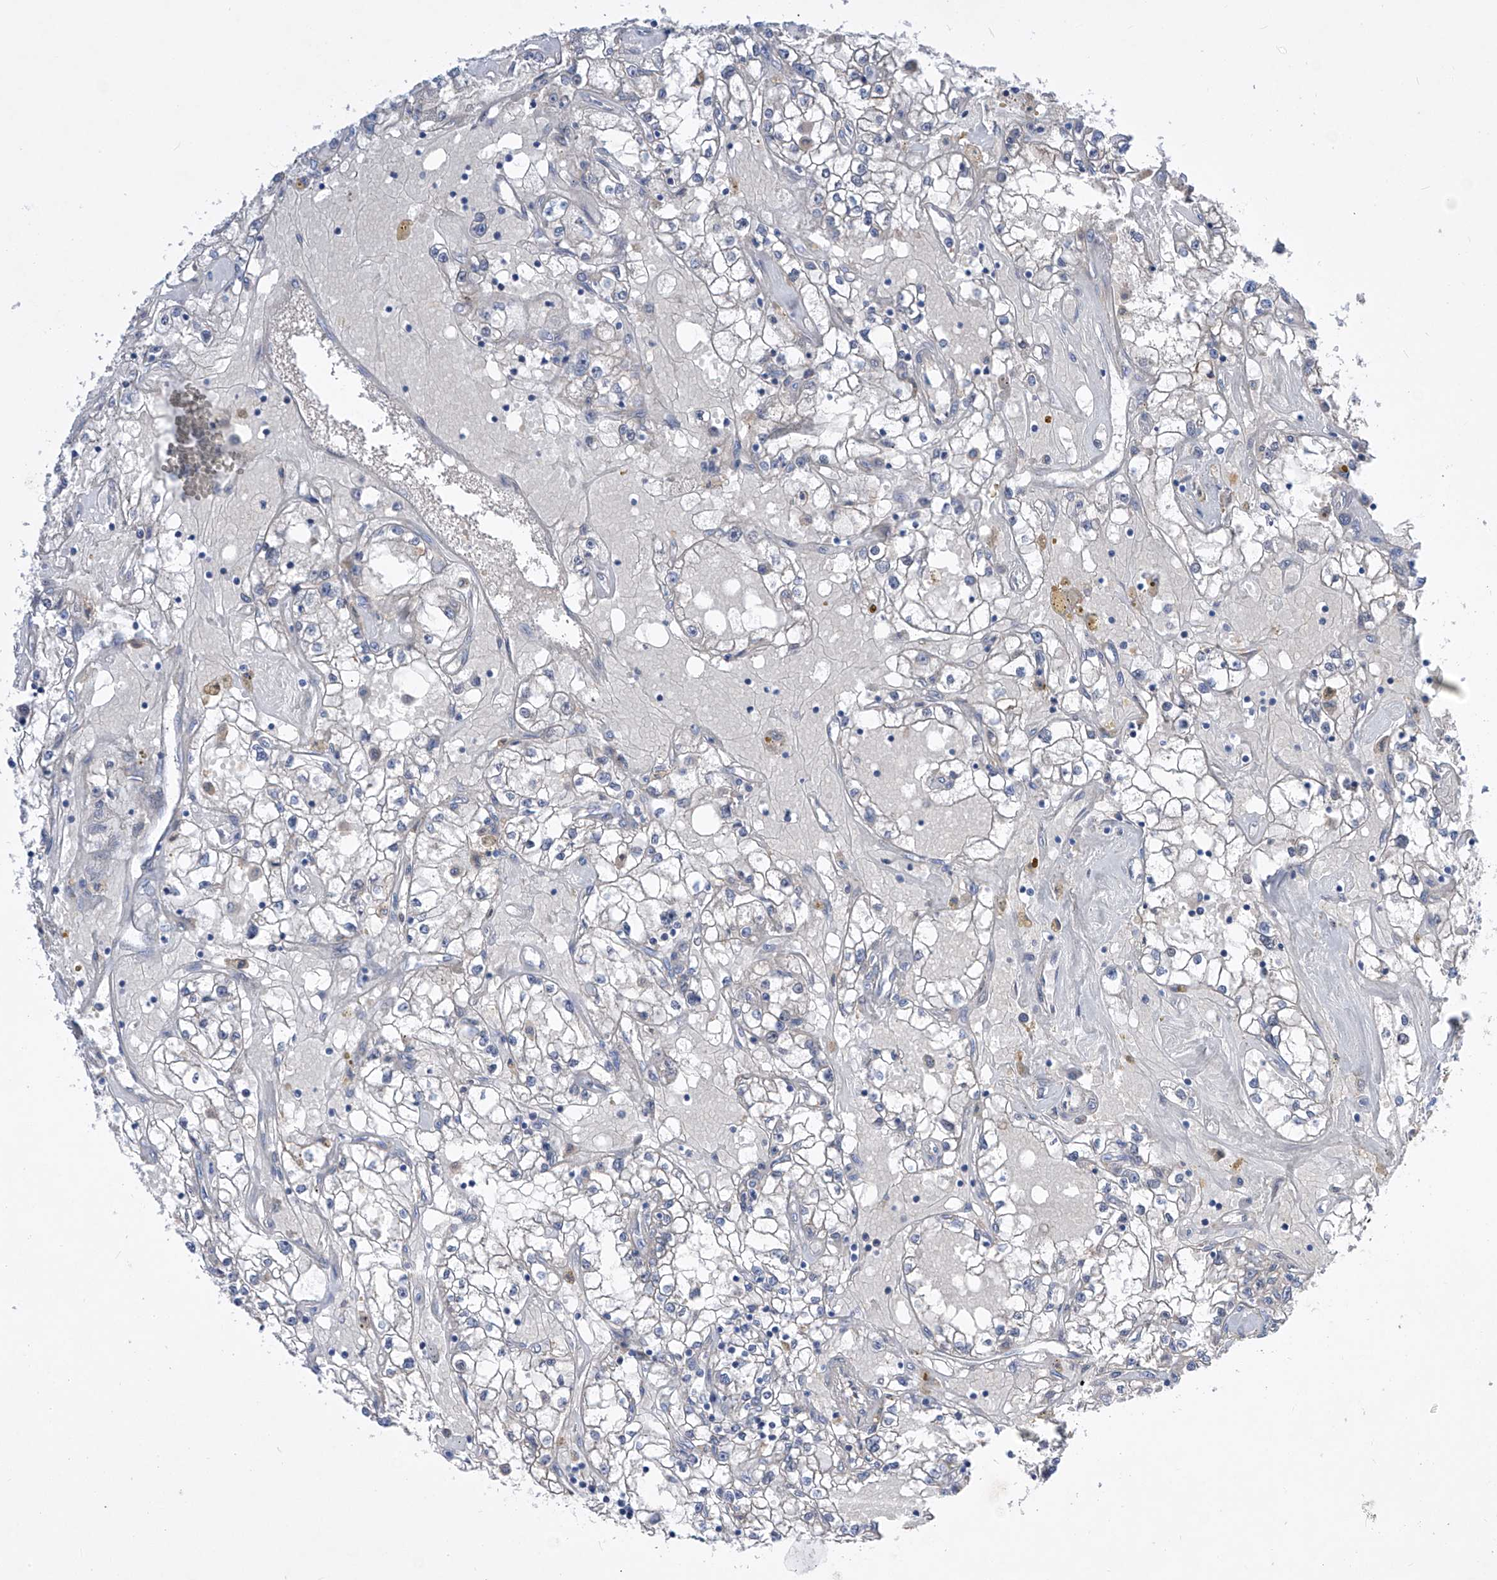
{"staining": {"intensity": "negative", "quantity": "none", "location": "none"}, "tissue": "renal cancer", "cell_type": "Tumor cells", "image_type": "cancer", "snomed": [{"axis": "morphology", "description": "Adenocarcinoma, NOS"}, {"axis": "topography", "description": "Kidney"}], "caption": "Renal cancer stained for a protein using immunohistochemistry shows no staining tumor cells.", "gene": "SRBD1", "patient": {"sex": "male", "age": 56}}